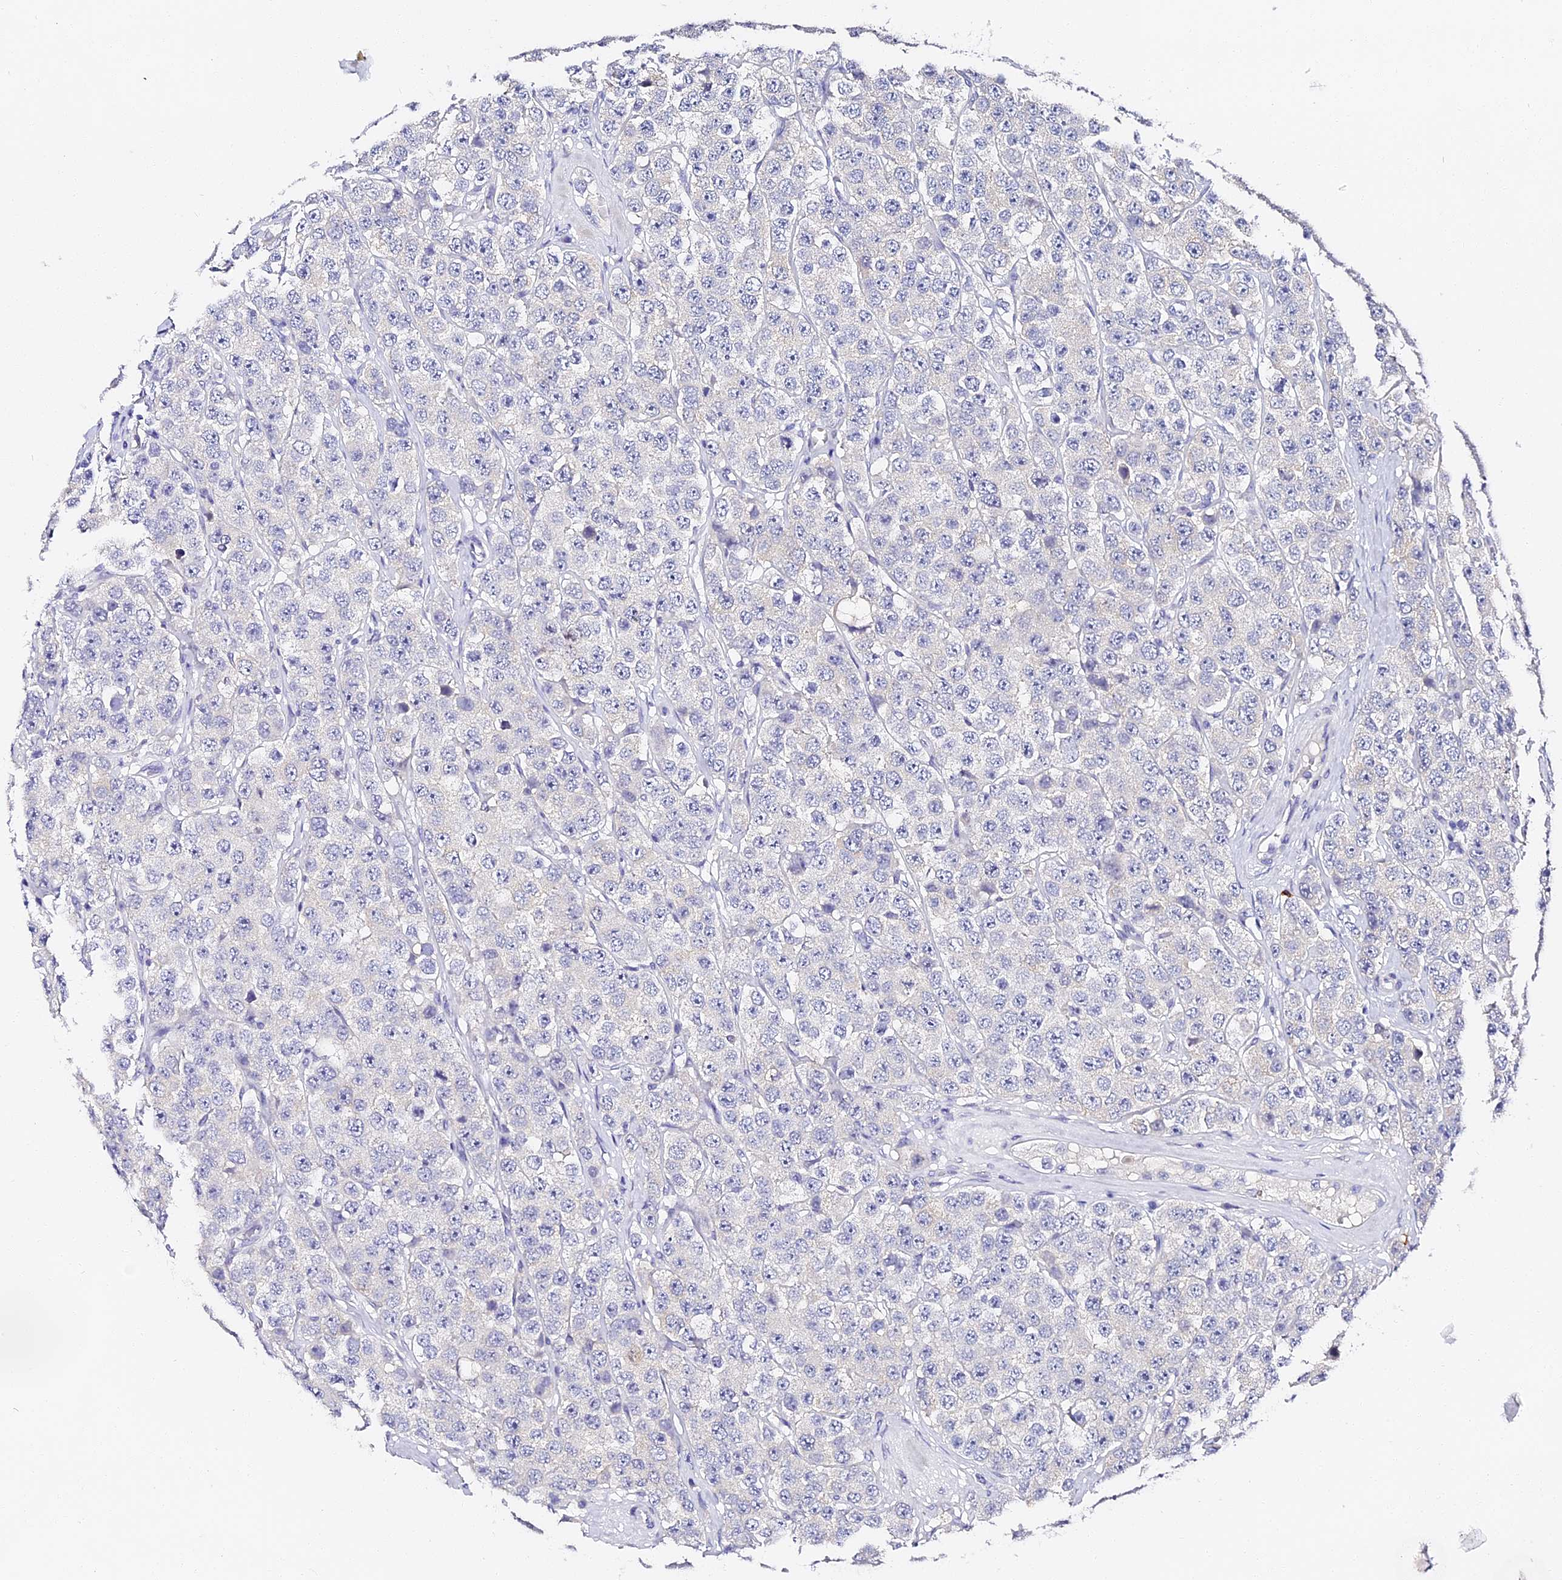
{"staining": {"intensity": "negative", "quantity": "none", "location": "none"}, "tissue": "testis cancer", "cell_type": "Tumor cells", "image_type": "cancer", "snomed": [{"axis": "morphology", "description": "Seminoma, NOS"}, {"axis": "topography", "description": "Testis"}], "caption": "Tumor cells show no significant expression in seminoma (testis).", "gene": "VPS33B", "patient": {"sex": "male", "age": 28}}